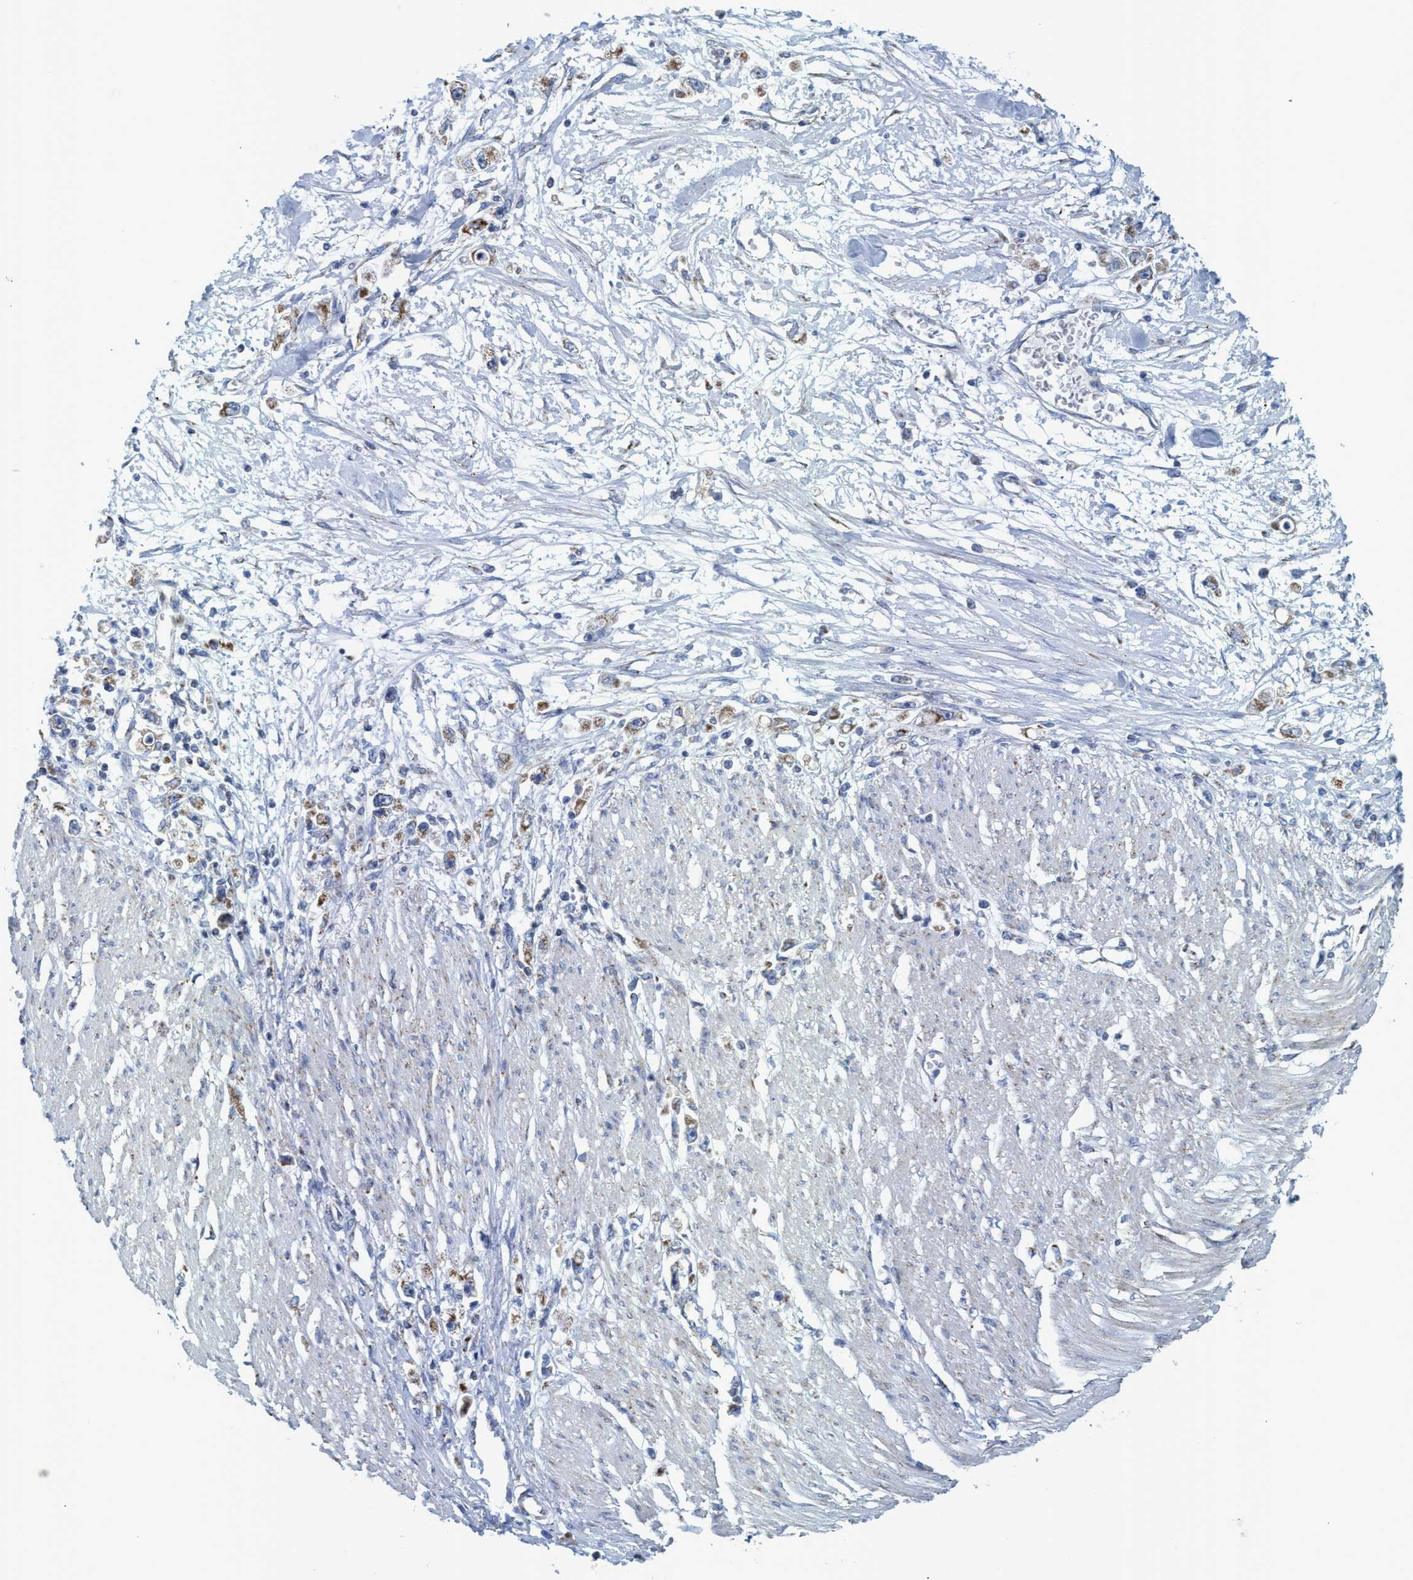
{"staining": {"intensity": "moderate", "quantity": ">75%", "location": "cytoplasmic/membranous"}, "tissue": "stomach cancer", "cell_type": "Tumor cells", "image_type": "cancer", "snomed": [{"axis": "morphology", "description": "Adenocarcinoma, NOS"}, {"axis": "topography", "description": "Stomach"}], "caption": "About >75% of tumor cells in stomach cancer (adenocarcinoma) exhibit moderate cytoplasmic/membranous protein staining as visualized by brown immunohistochemical staining.", "gene": "GGA3", "patient": {"sex": "female", "age": 59}}